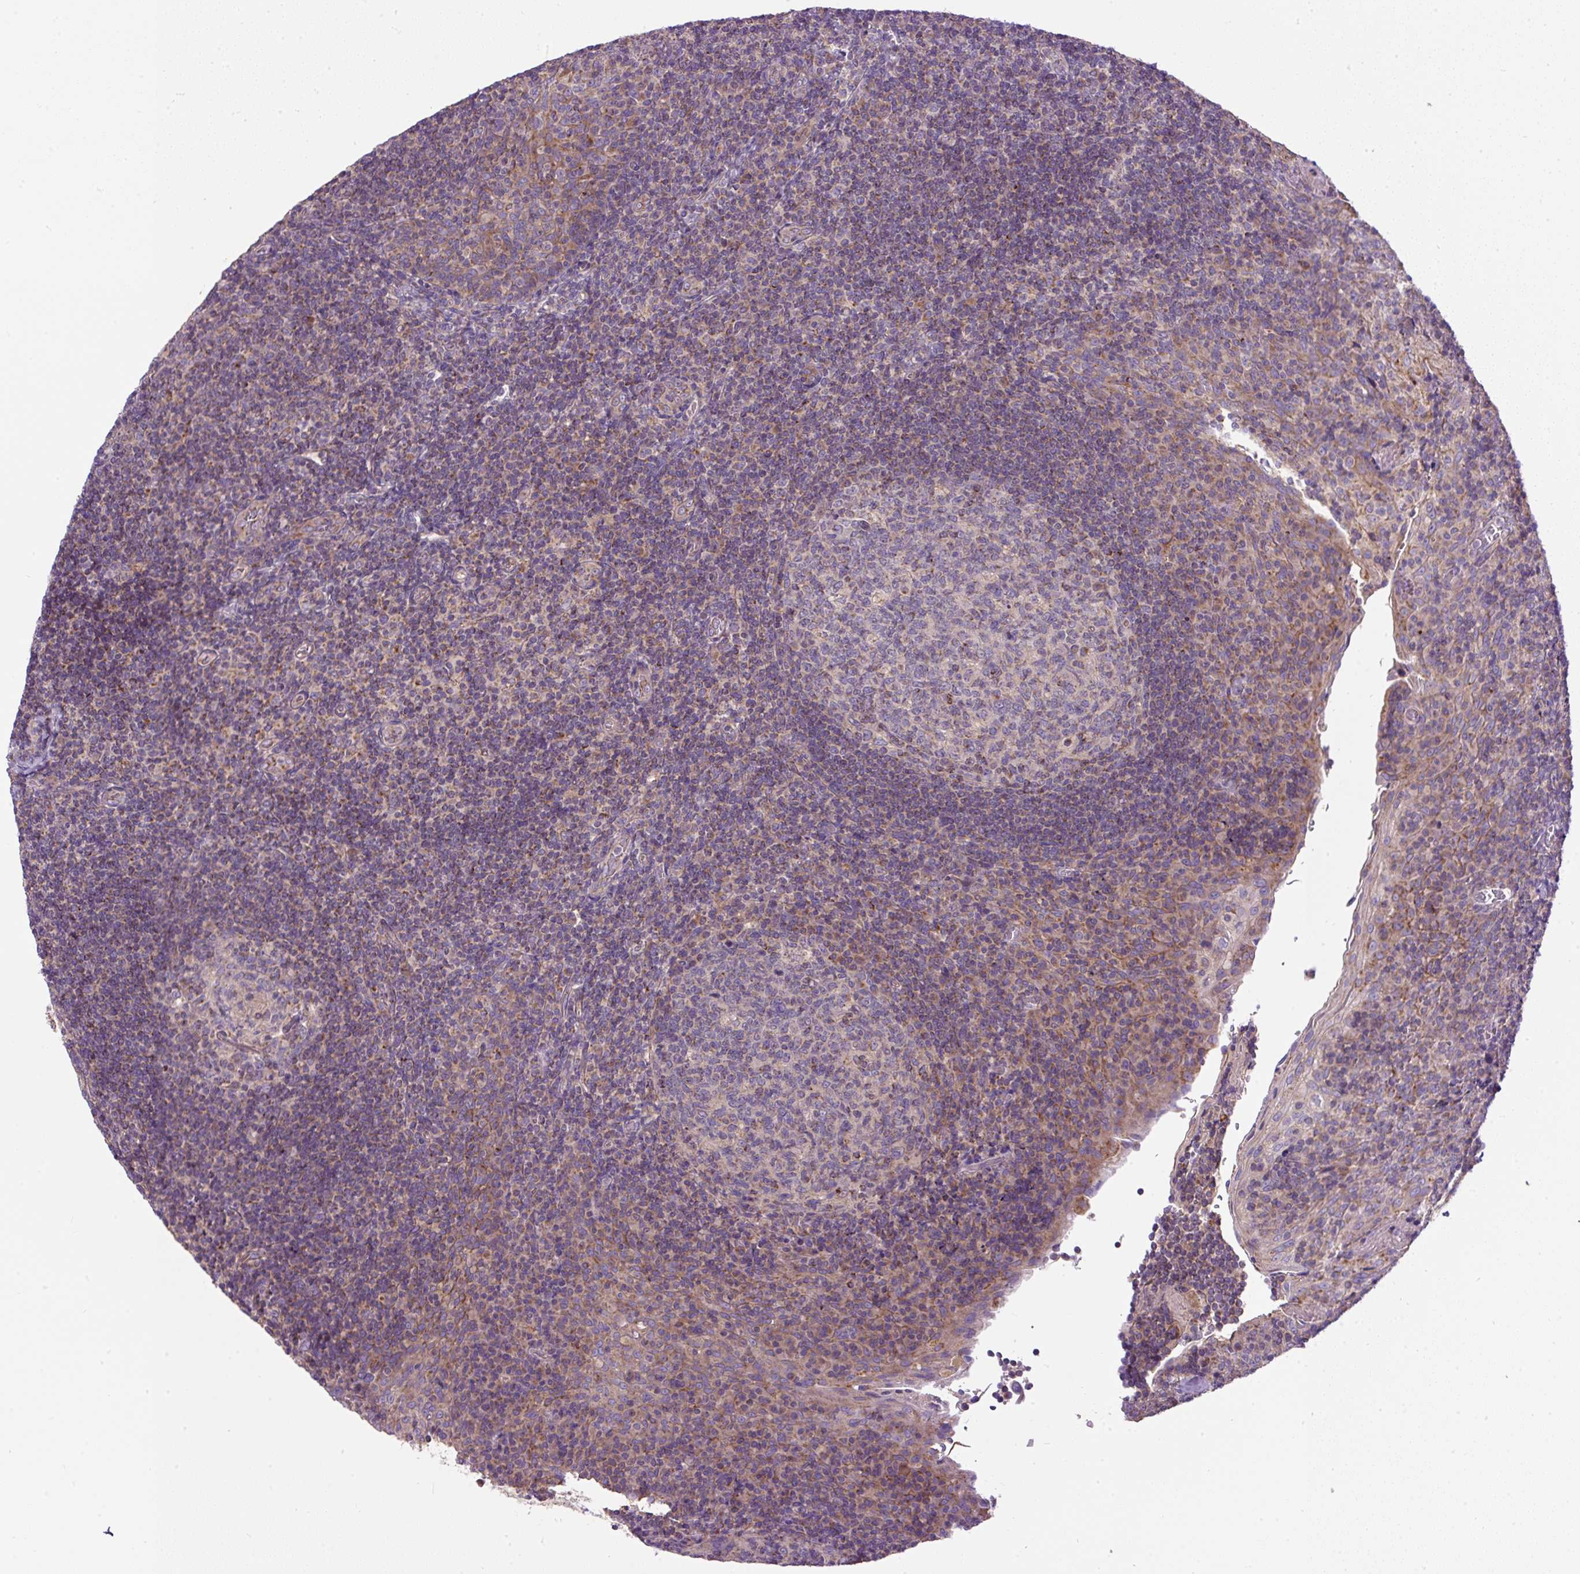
{"staining": {"intensity": "moderate", "quantity": "<25%", "location": "cytoplasmic/membranous"}, "tissue": "tonsil", "cell_type": "Germinal center cells", "image_type": "normal", "snomed": [{"axis": "morphology", "description": "Normal tissue, NOS"}, {"axis": "topography", "description": "Tonsil"}], "caption": "Immunohistochemical staining of unremarkable tonsil reveals <25% levels of moderate cytoplasmic/membranous protein expression in approximately <25% of germinal center cells.", "gene": "ZNF547", "patient": {"sex": "male", "age": 17}}